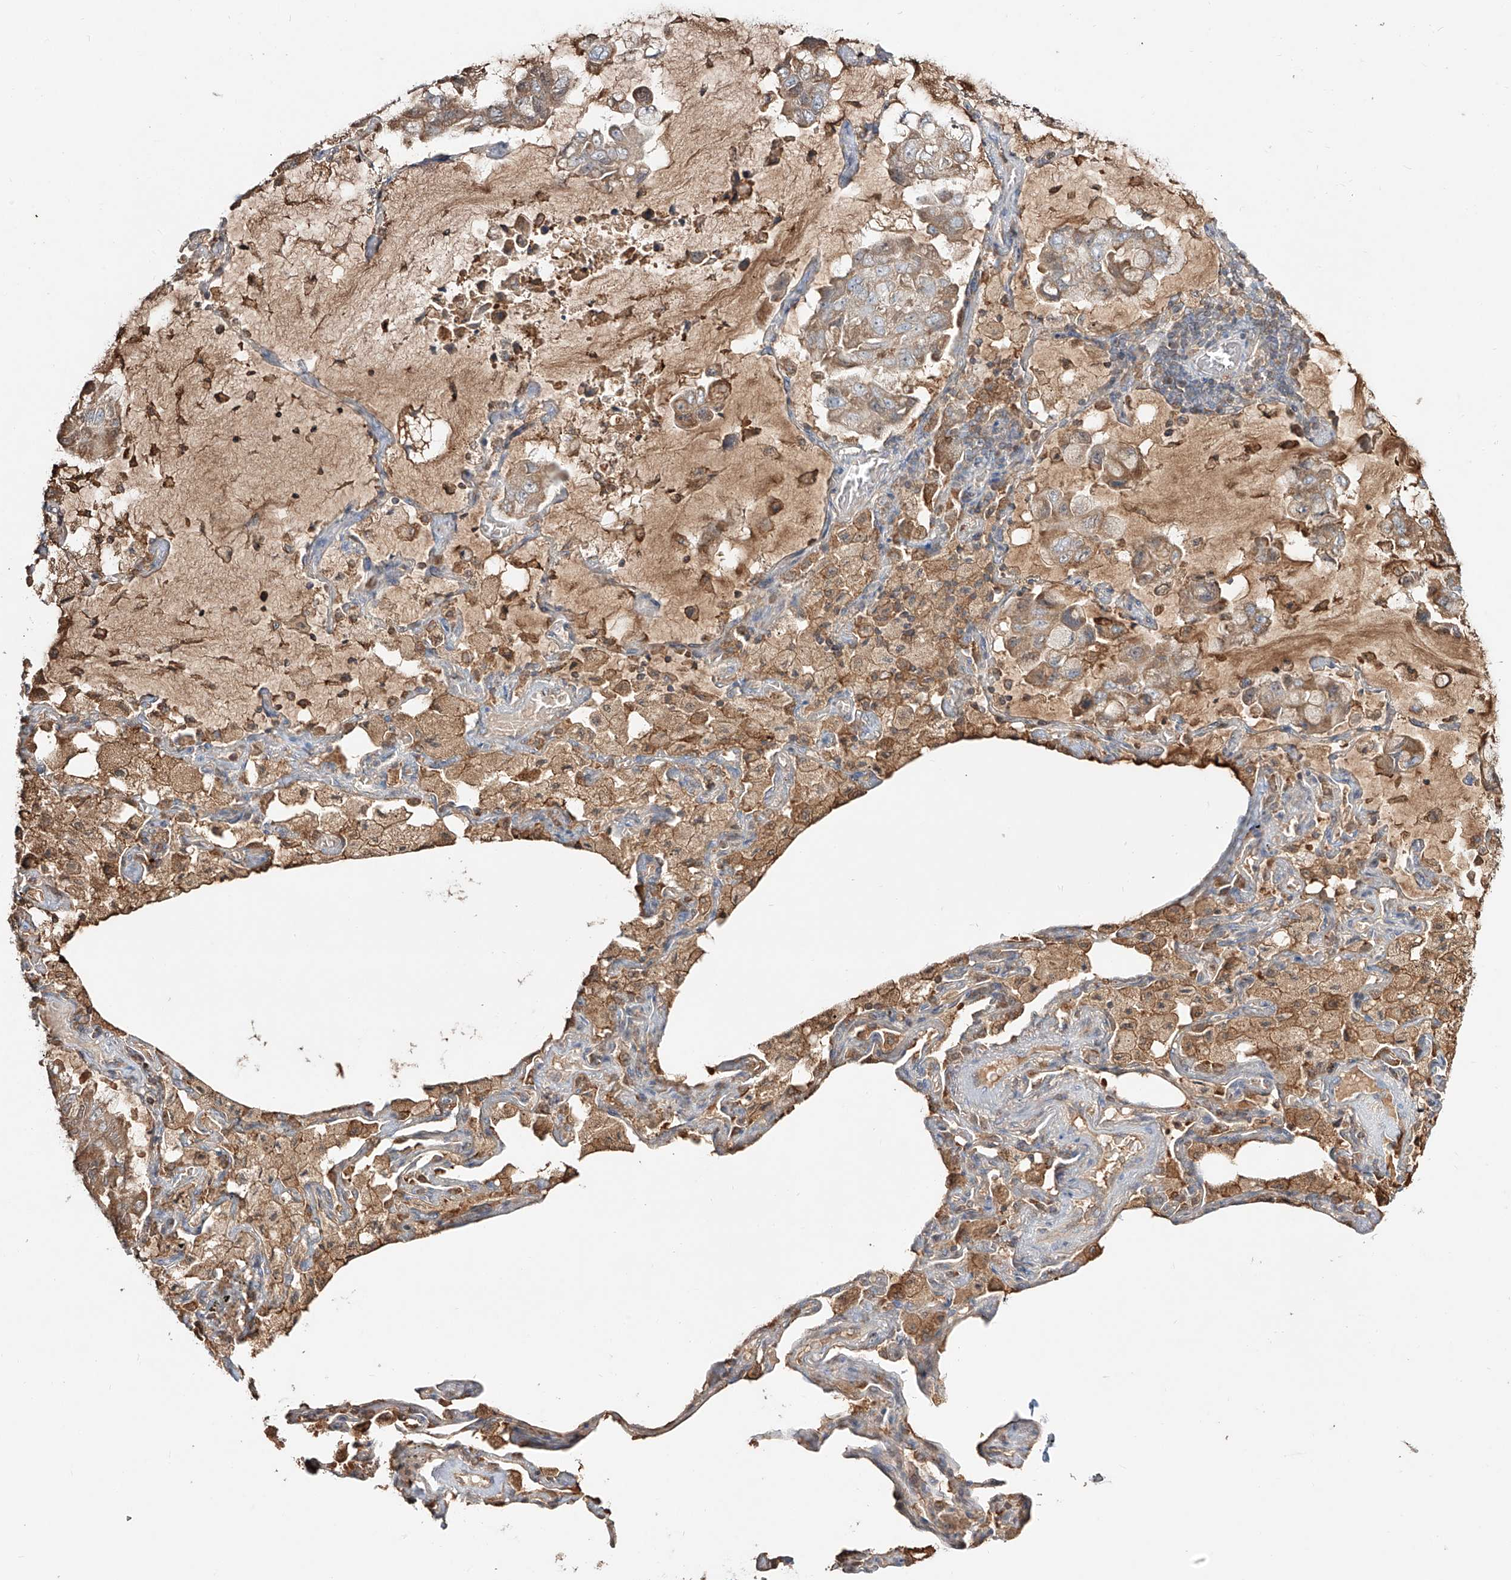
{"staining": {"intensity": "moderate", "quantity": ">75%", "location": "cytoplasmic/membranous"}, "tissue": "lung cancer", "cell_type": "Tumor cells", "image_type": "cancer", "snomed": [{"axis": "morphology", "description": "Adenocarcinoma, NOS"}, {"axis": "topography", "description": "Lung"}], "caption": "Brown immunohistochemical staining in lung cancer demonstrates moderate cytoplasmic/membranous staining in about >75% of tumor cells. The staining was performed using DAB (3,3'-diaminobenzidine) to visualize the protein expression in brown, while the nuclei were stained in blue with hematoxylin (Magnification: 20x).", "gene": "ERO1A", "patient": {"sex": "male", "age": 64}}